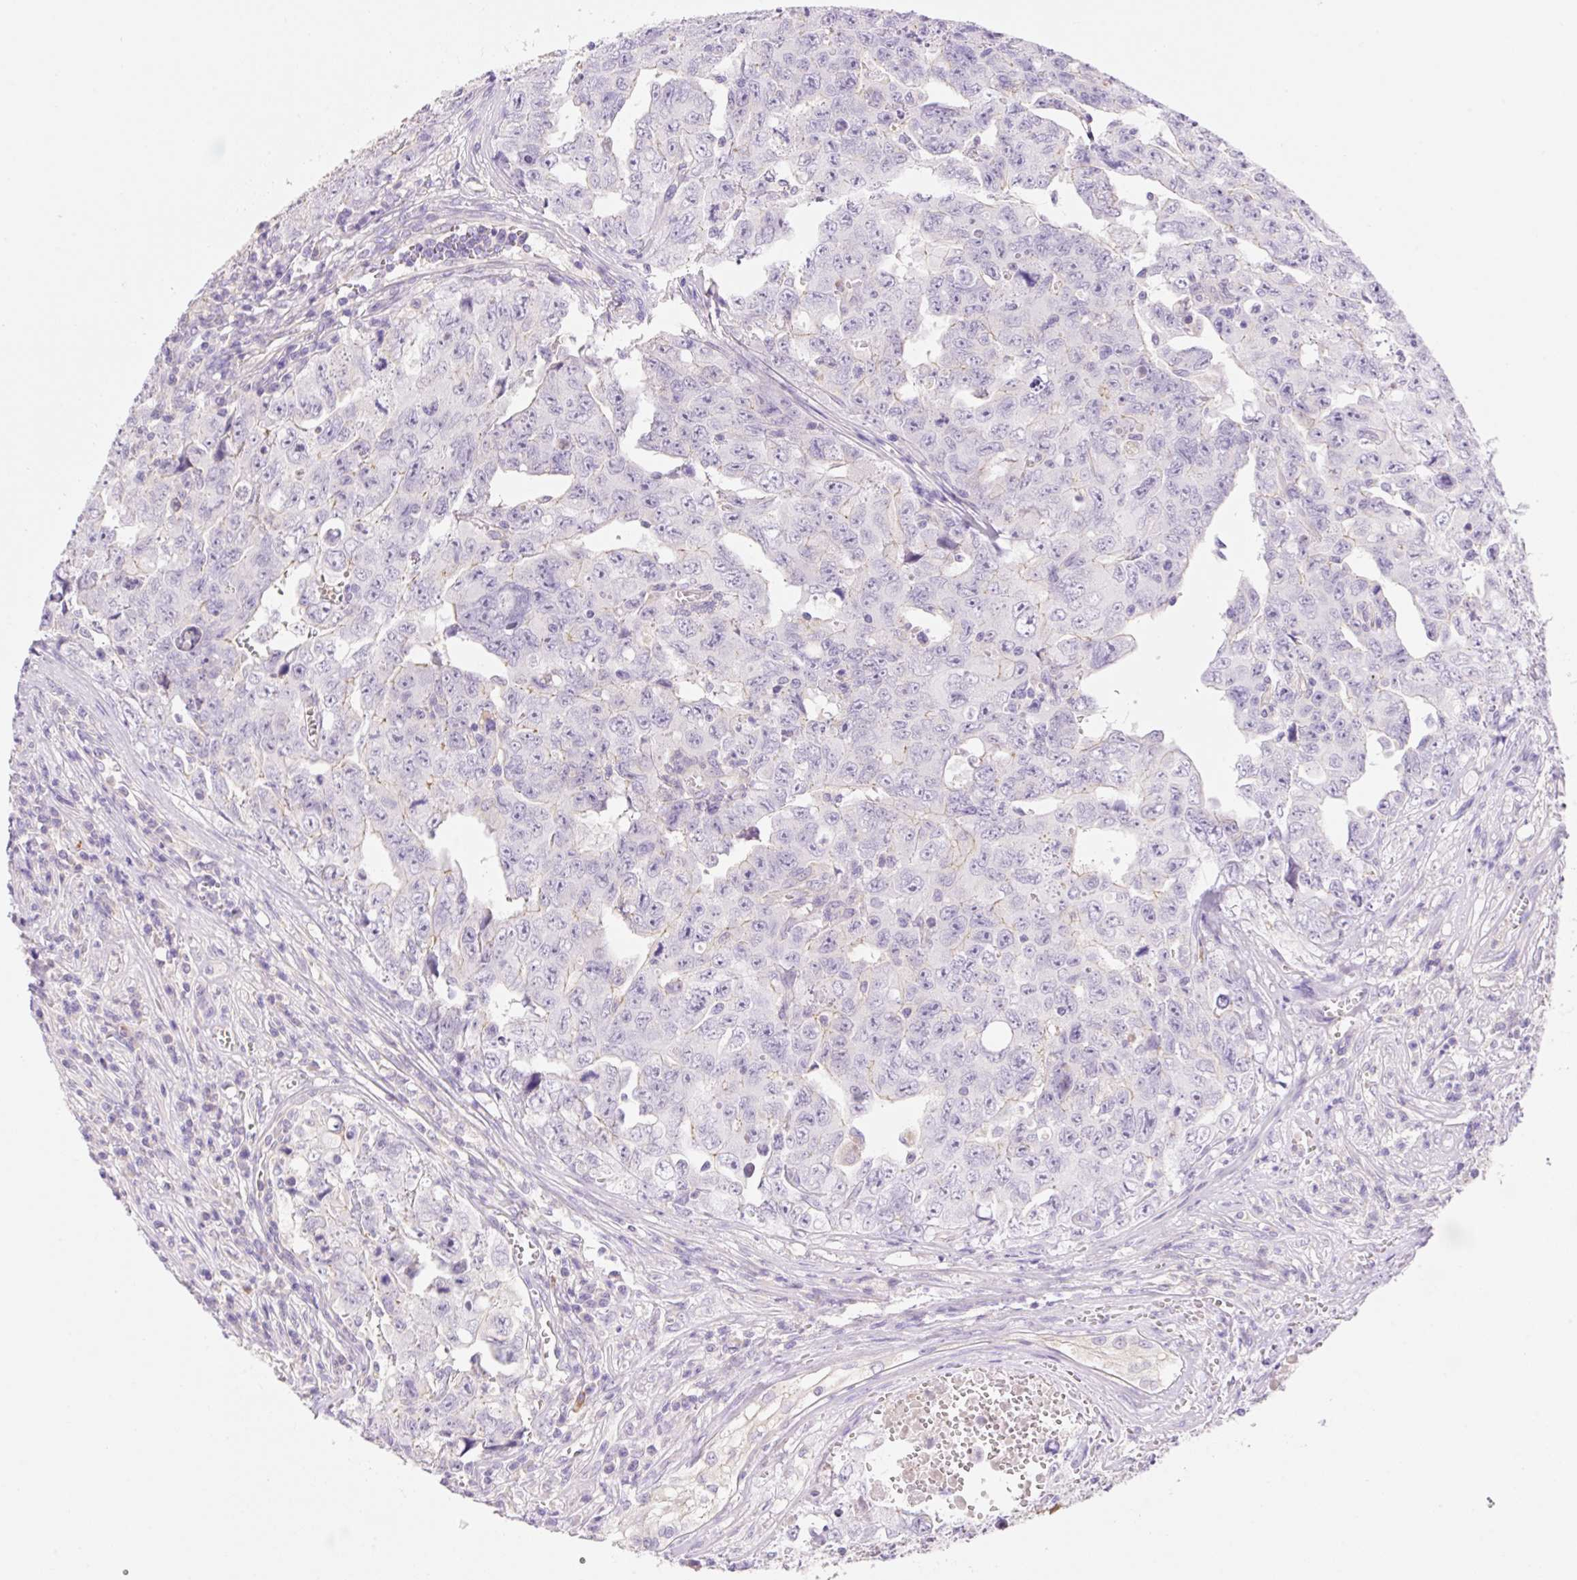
{"staining": {"intensity": "negative", "quantity": "none", "location": "none"}, "tissue": "testis cancer", "cell_type": "Tumor cells", "image_type": "cancer", "snomed": [{"axis": "morphology", "description": "Carcinoma, Embryonal, NOS"}, {"axis": "topography", "description": "Testis"}], "caption": "High magnification brightfield microscopy of testis cancer stained with DAB (3,3'-diaminobenzidine) (brown) and counterstained with hematoxylin (blue): tumor cells show no significant expression.", "gene": "DENND5A", "patient": {"sex": "male", "age": 24}}